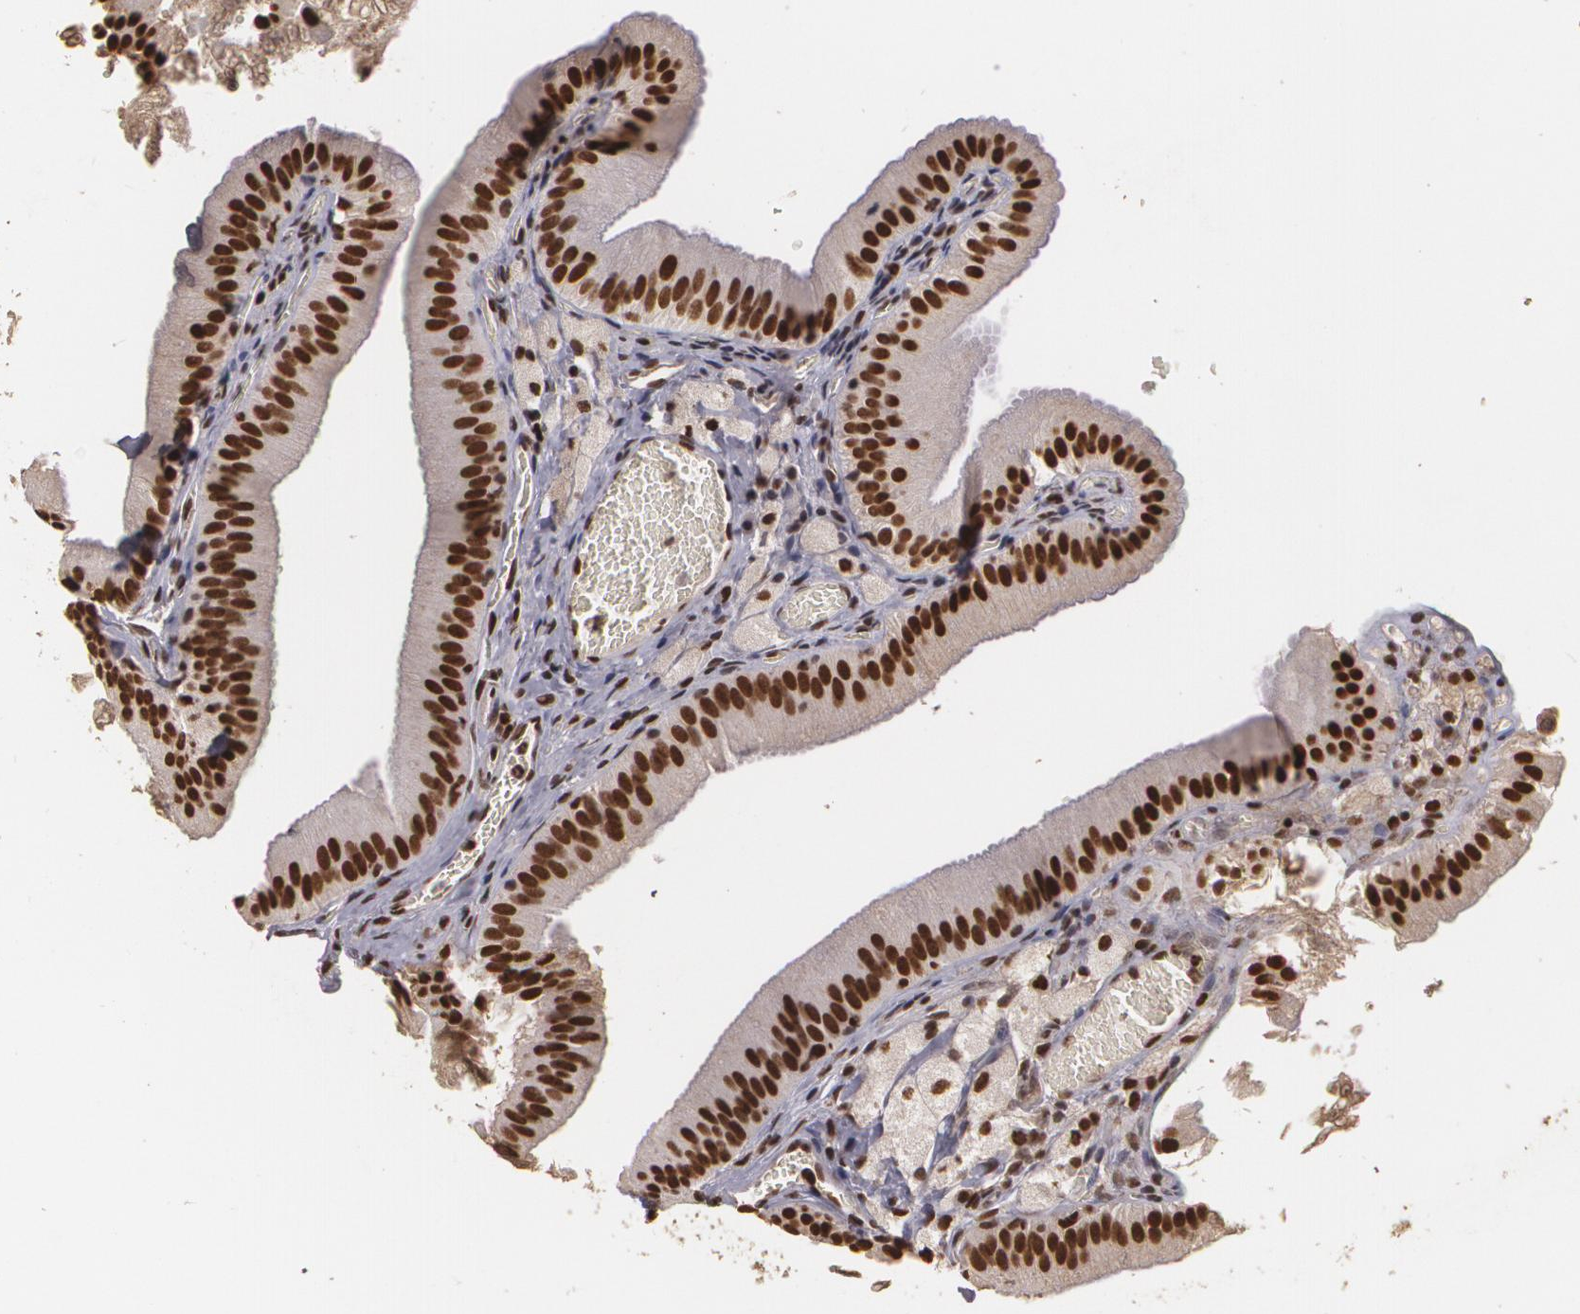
{"staining": {"intensity": "strong", "quantity": ">75%", "location": "nuclear"}, "tissue": "gallbladder", "cell_type": "Glandular cells", "image_type": "normal", "snomed": [{"axis": "morphology", "description": "Normal tissue, NOS"}, {"axis": "topography", "description": "Gallbladder"}], "caption": "IHC micrograph of unremarkable gallbladder: human gallbladder stained using immunohistochemistry exhibits high levels of strong protein expression localized specifically in the nuclear of glandular cells, appearing as a nuclear brown color.", "gene": "RCOR1", "patient": {"sex": "female", "age": 24}}